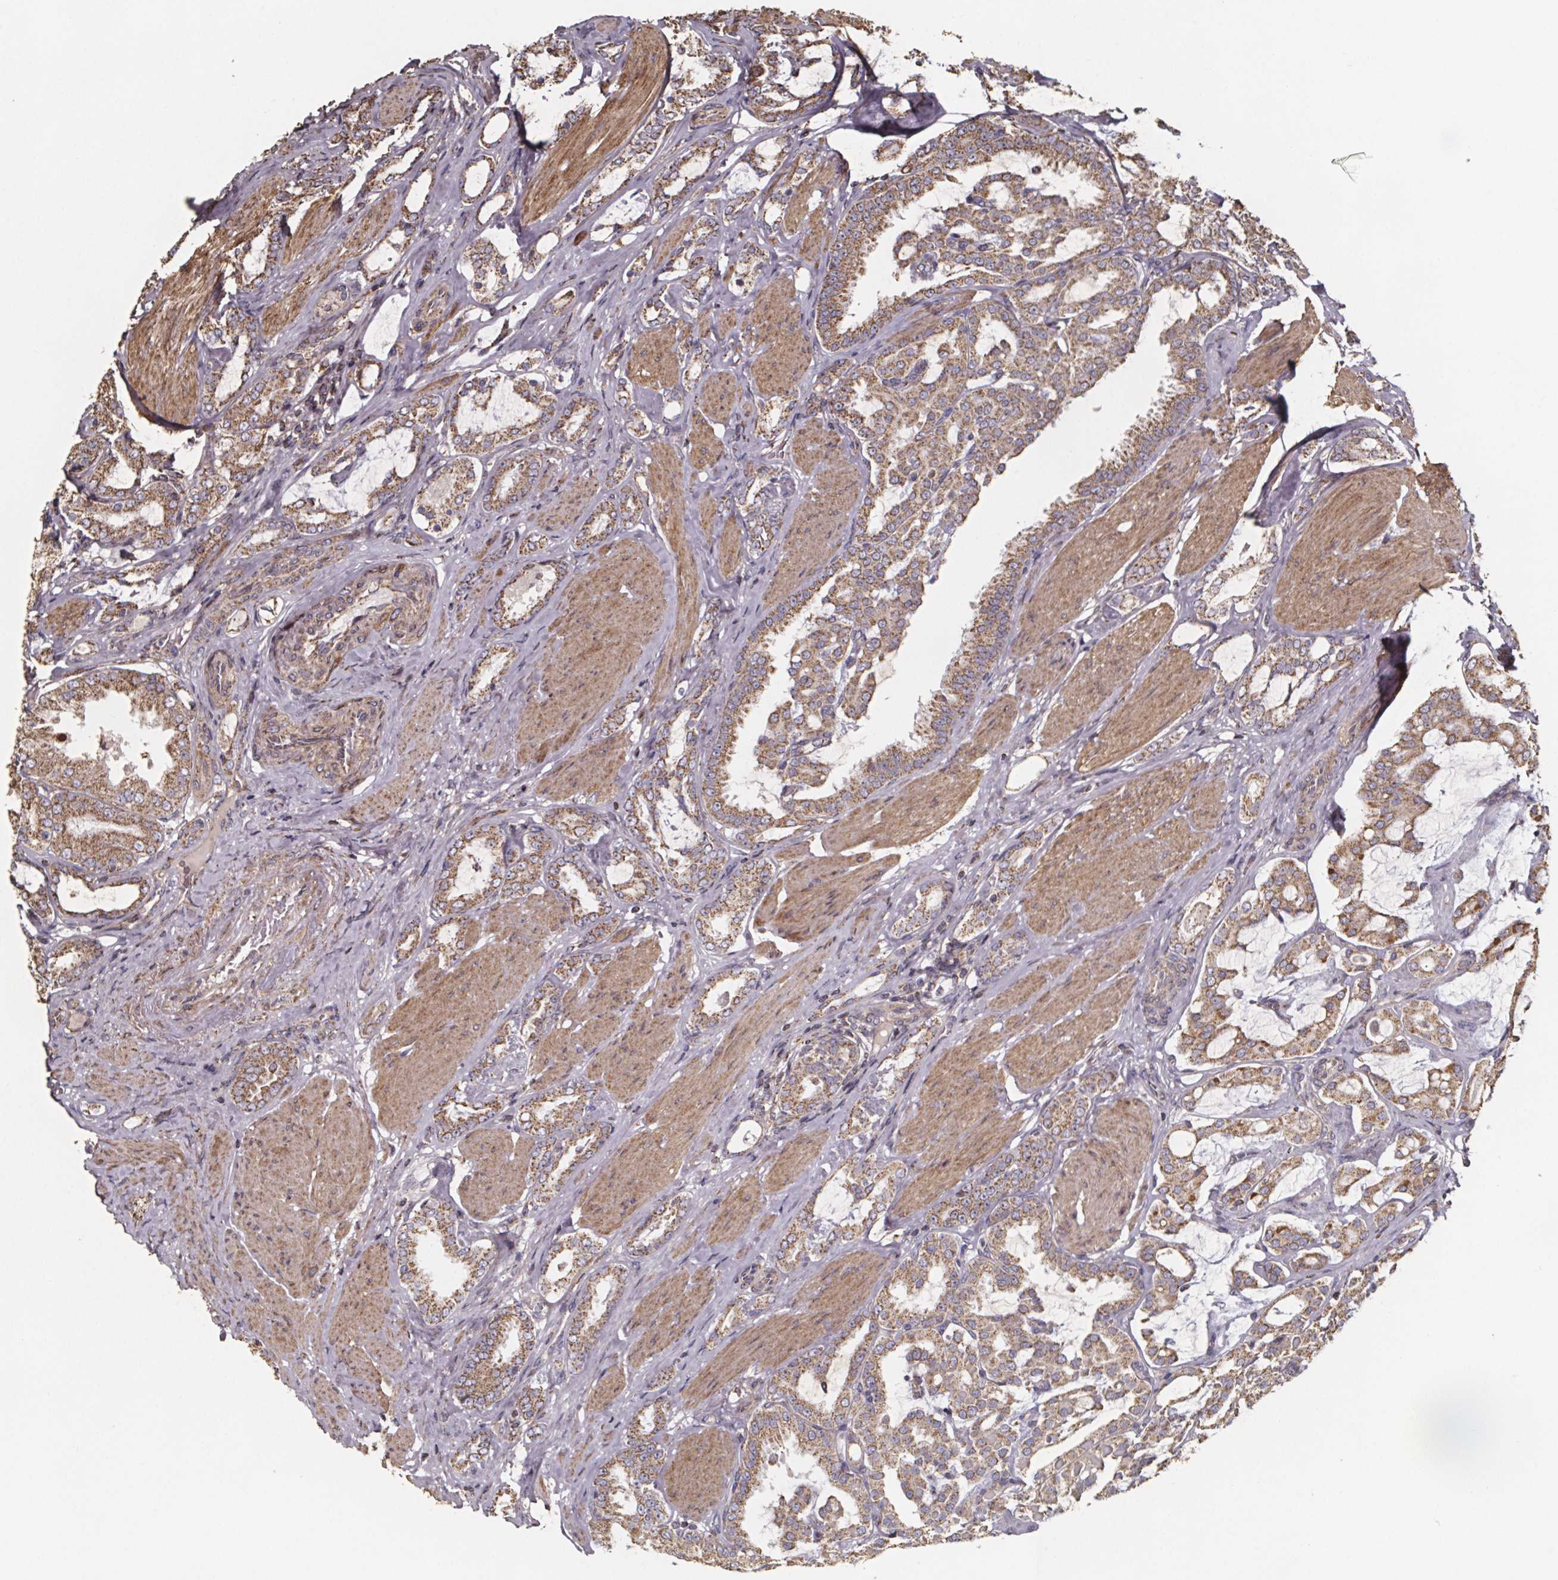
{"staining": {"intensity": "moderate", "quantity": ">75%", "location": "cytoplasmic/membranous"}, "tissue": "prostate cancer", "cell_type": "Tumor cells", "image_type": "cancer", "snomed": [{"axis": "morphology", "description": "Adenocarcinoma, High grade"}, {"axis": "topography", "description": "Prostate"}], "caption": "Immunohistochemical staining of human adenocarcinoma (high-grade) (prostate) displays medium levels of moderate cytoplasmic/membranous protein positivity in approximately >75% of tumor cells.", "gene": "SLC35D2", "patient": {"sex": "male", "age": 63}}